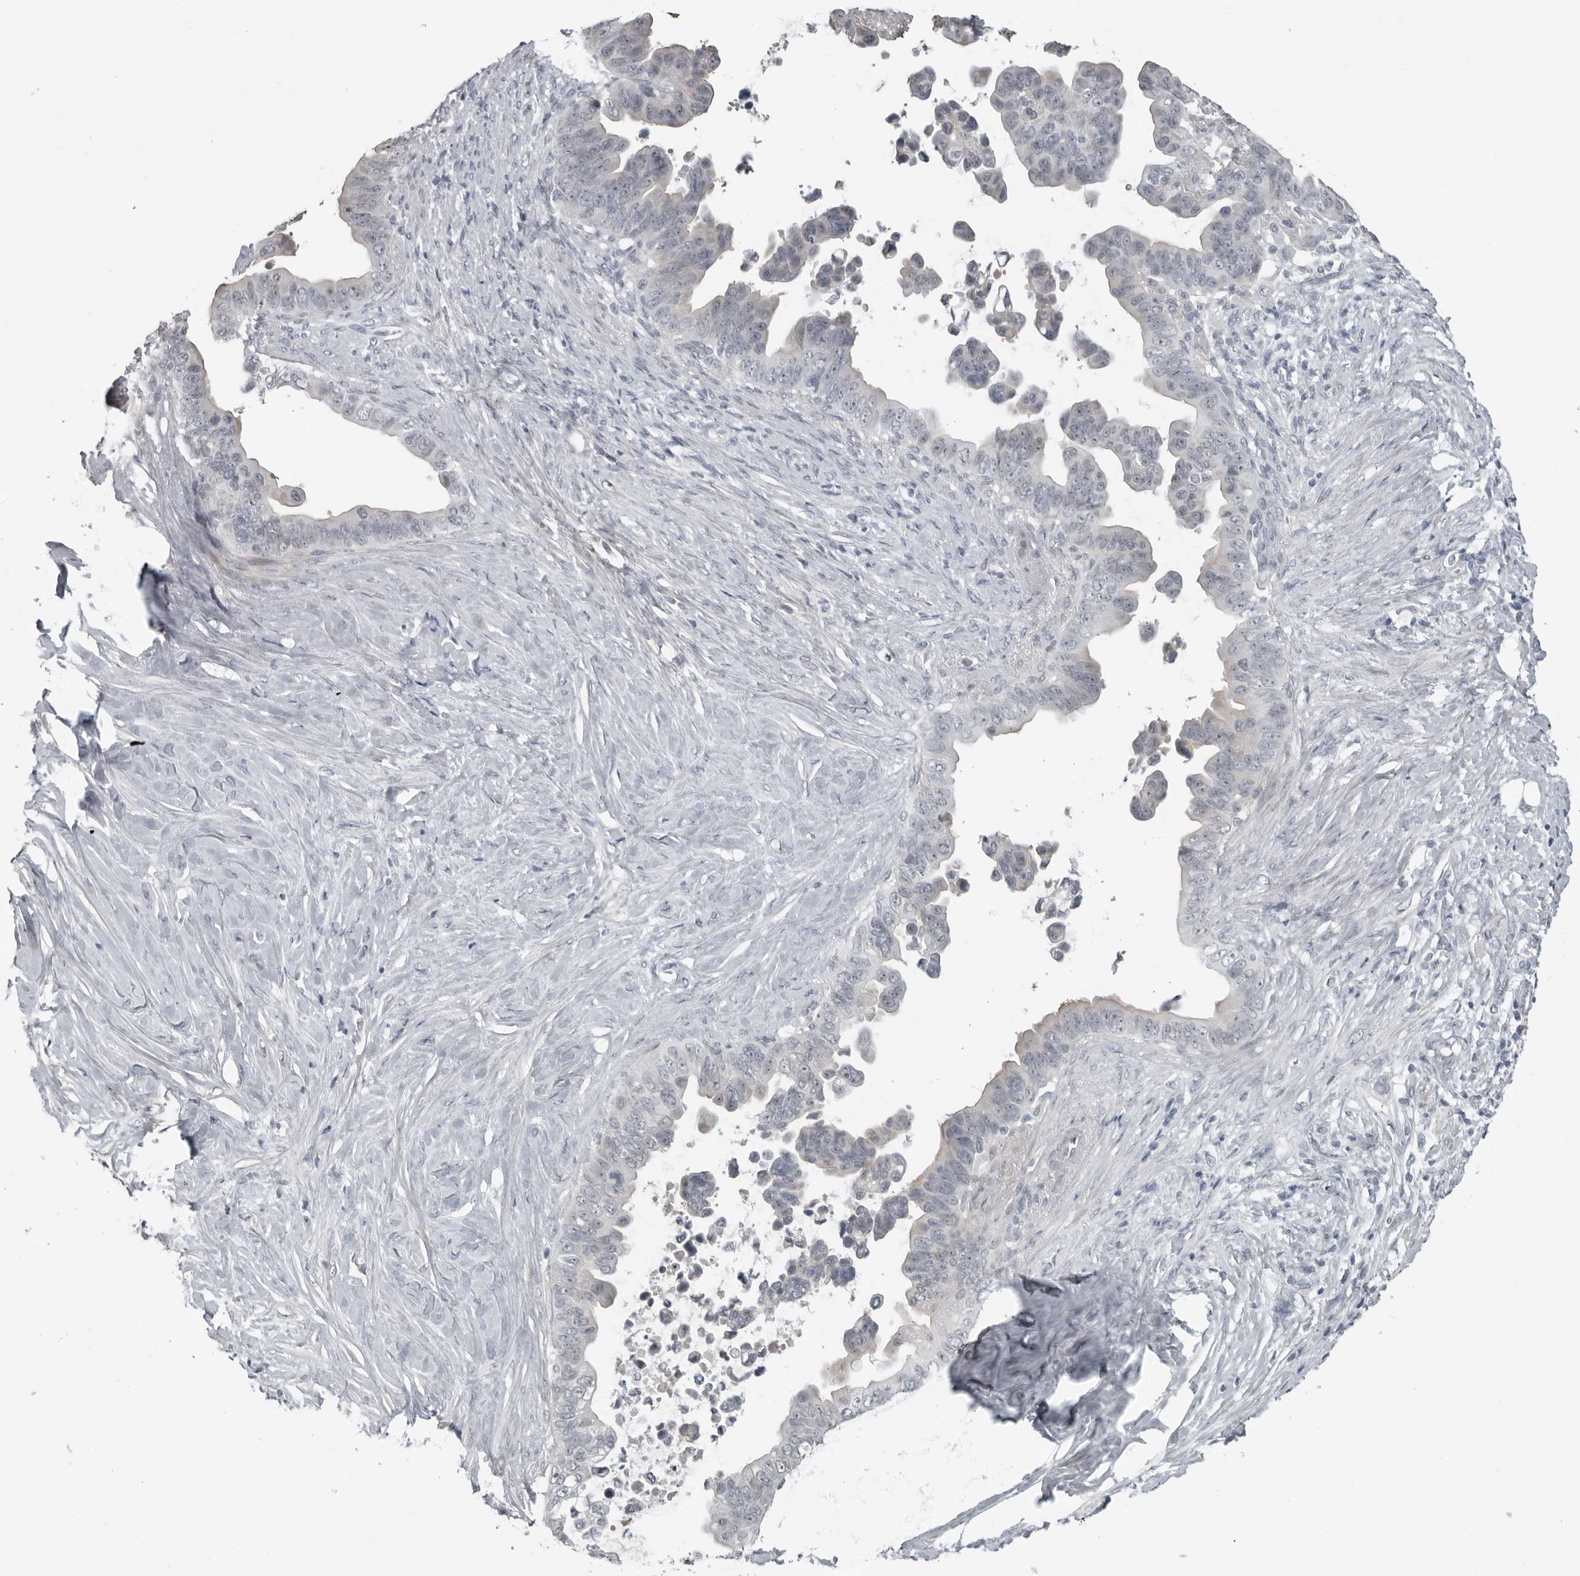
{"staining": {"intensity": "negative", "quantity": "none", "location": "none"}, "tissue": "pancreatic cancer", "cell_type": "Tumor cells", "image_type": "cancer", "snomed": [{"axis": "morphology", "description": "Adenocarcinoma, NOS"}, {"axis": "topography", "description": "Pancreas"}], "caption": "IHC of human pancreatic adenocarcinoma displays no positivity in tumor cells. Brightfield microscopy of immunohistochemistry stained with DAB (3,3'-diaminobenzidine) (brown) and hematoxylin (blue), captured at high magnification.", "gene": "PRRX2", "patient": {"sex": "female", "age": 72}}